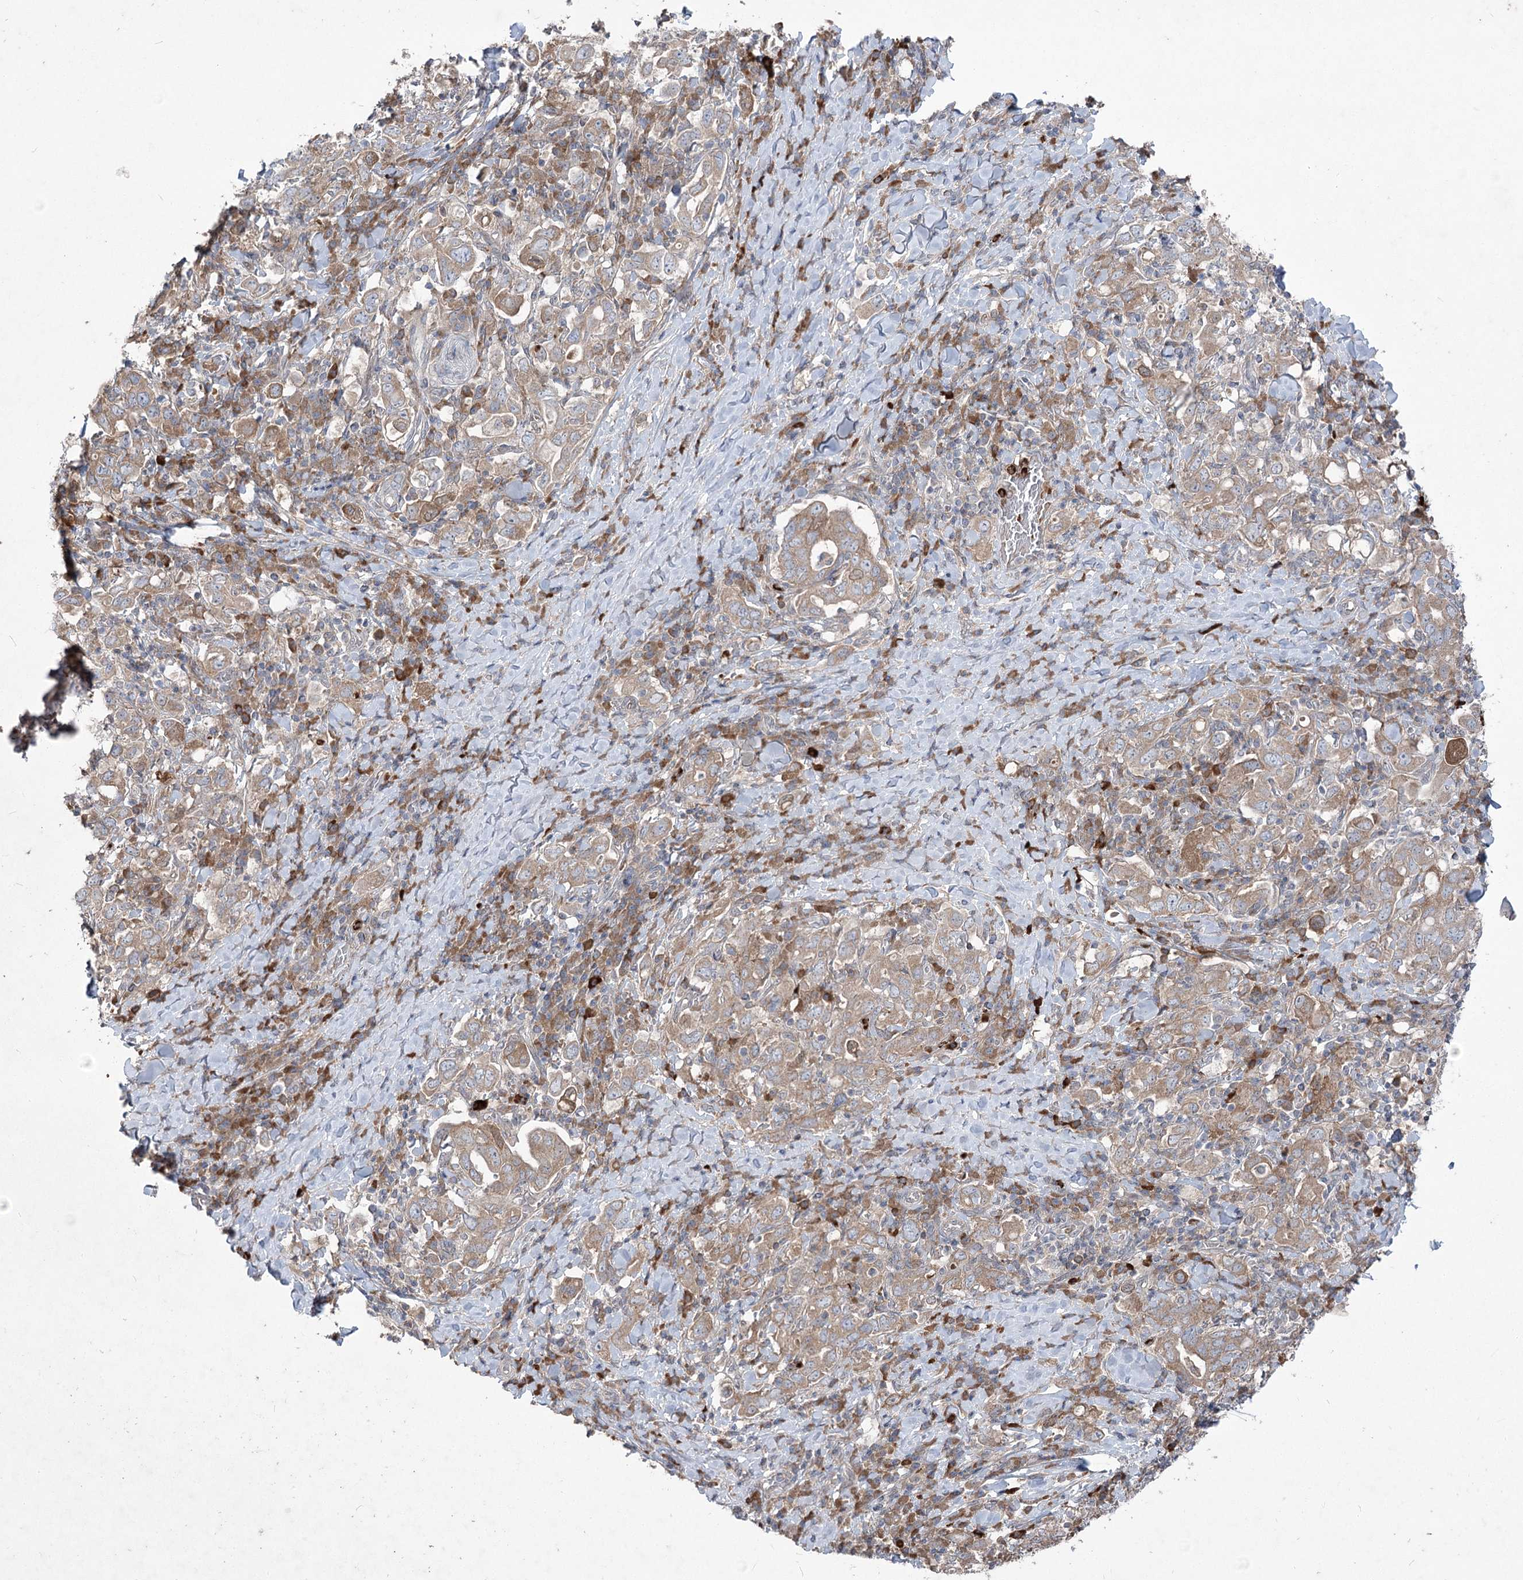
{"staining": {"intensity": "moderate", "quantity": ">75%", "location": "cytoplasmic/membranous"}, "tissue": "stomach cancer", "cell_type": "Tumor cells", "image_type": "cancer", "snomed": [{"axis": "morphology", "description": "Adenocarcinoma, NOS"}, {"axis": "topography", "description": "Stomach, upper"}], "caption": "Human adenocarcinoma (stomach) stained with a protein marker shows moderate staining in tumor cells.", "gene": "PLEKHA5", "patient": {"sex": "male", "age": 62}}